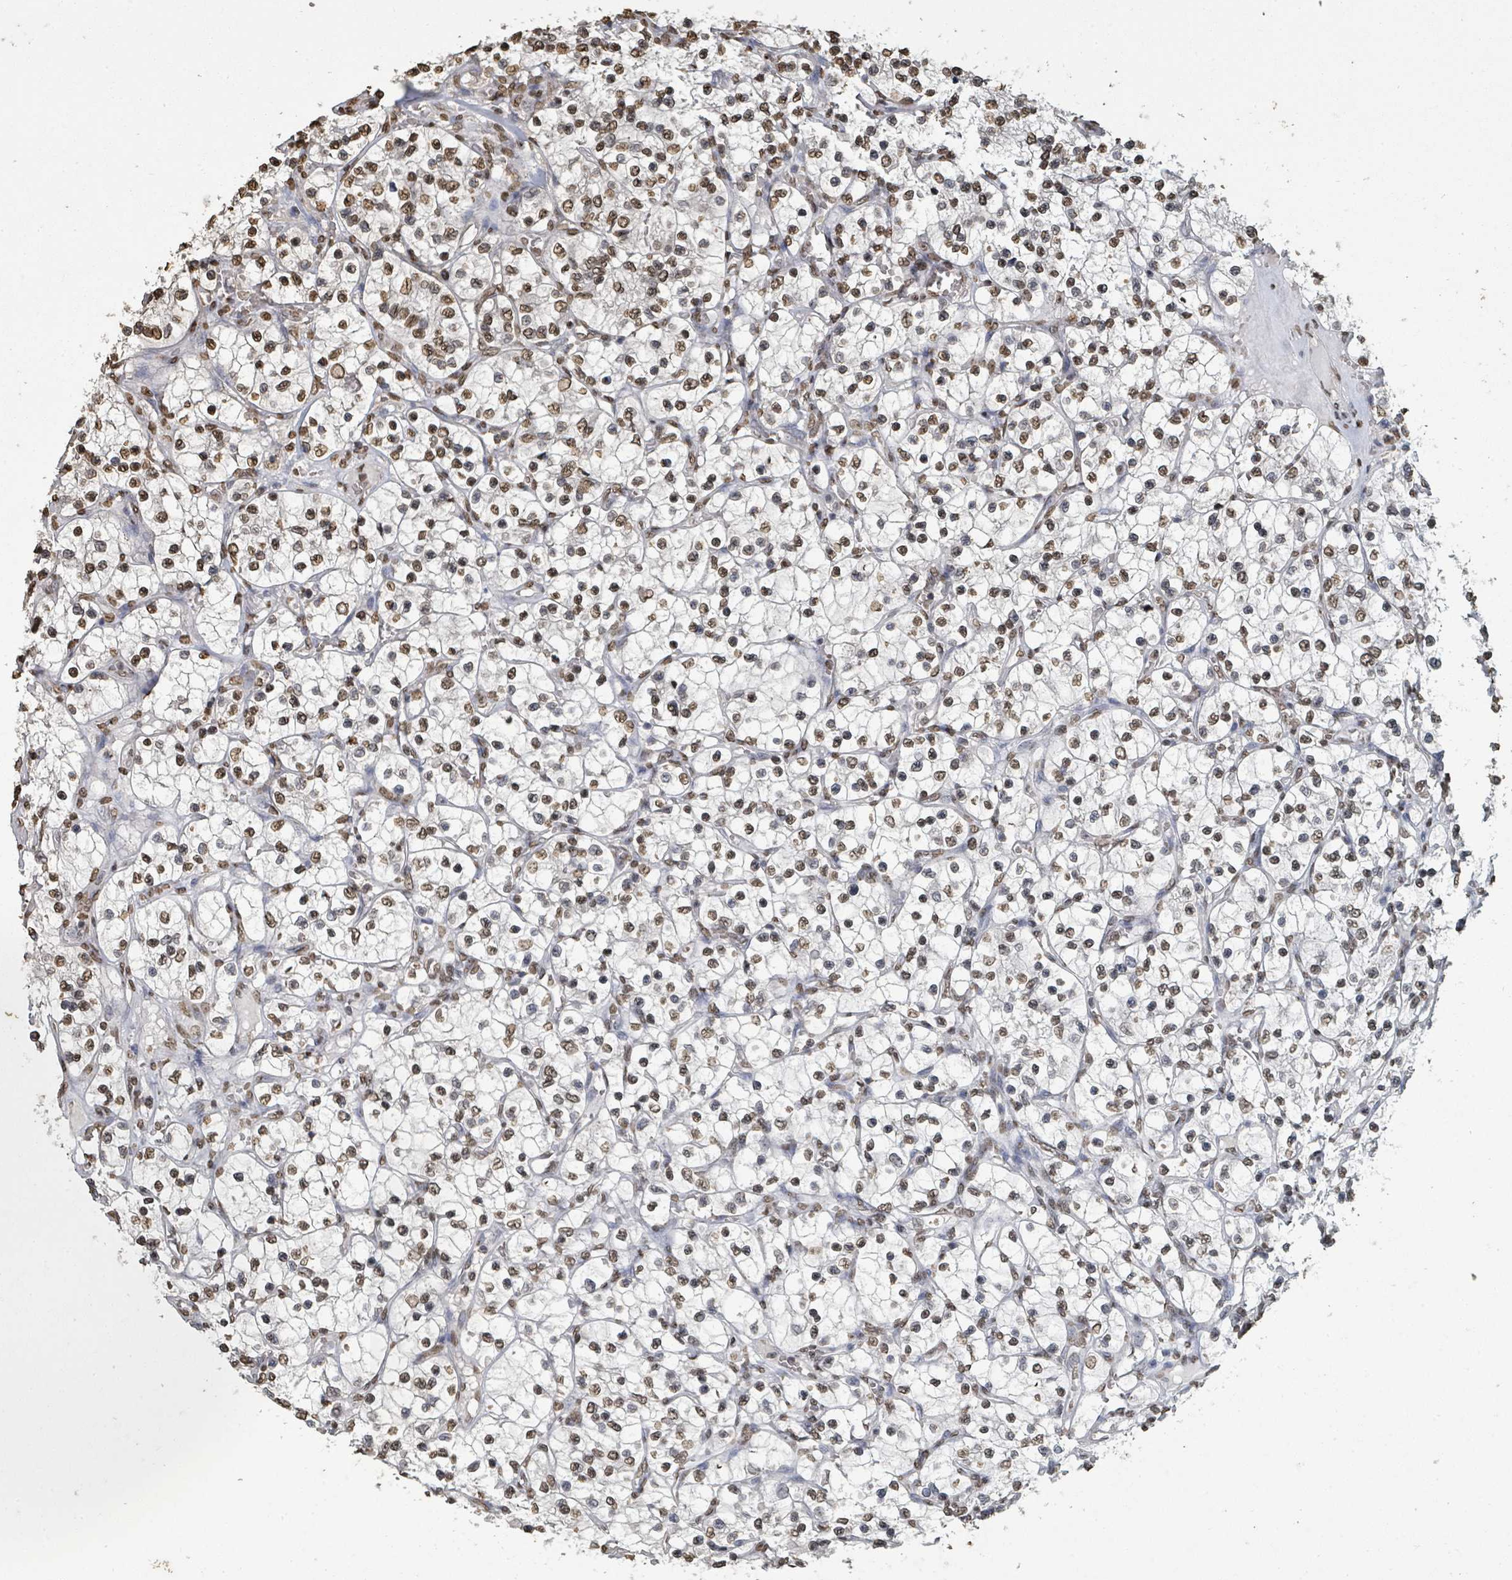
{"staining": {"intensity": "moderate", "quantity": ">75%", "location": "nuclear"}, "tissue": "renal cancer", "cell_type": "Tumor cells", "image_type": "cancer", "snomed": [{"axis": "morphology", "description": "Adenocarcinoma, NOS"}, {"axis": "topography", "description": "Kidney"}], "caption": "IHC micrograph of adenocarcinoma (renal) stained for a protein (brown), which reveals medium levels of moderate nuclear positivity in approximately >75% of tumor cells.", "gene": "MRPS12", "patient": {"sex": "female", "age": 69}}